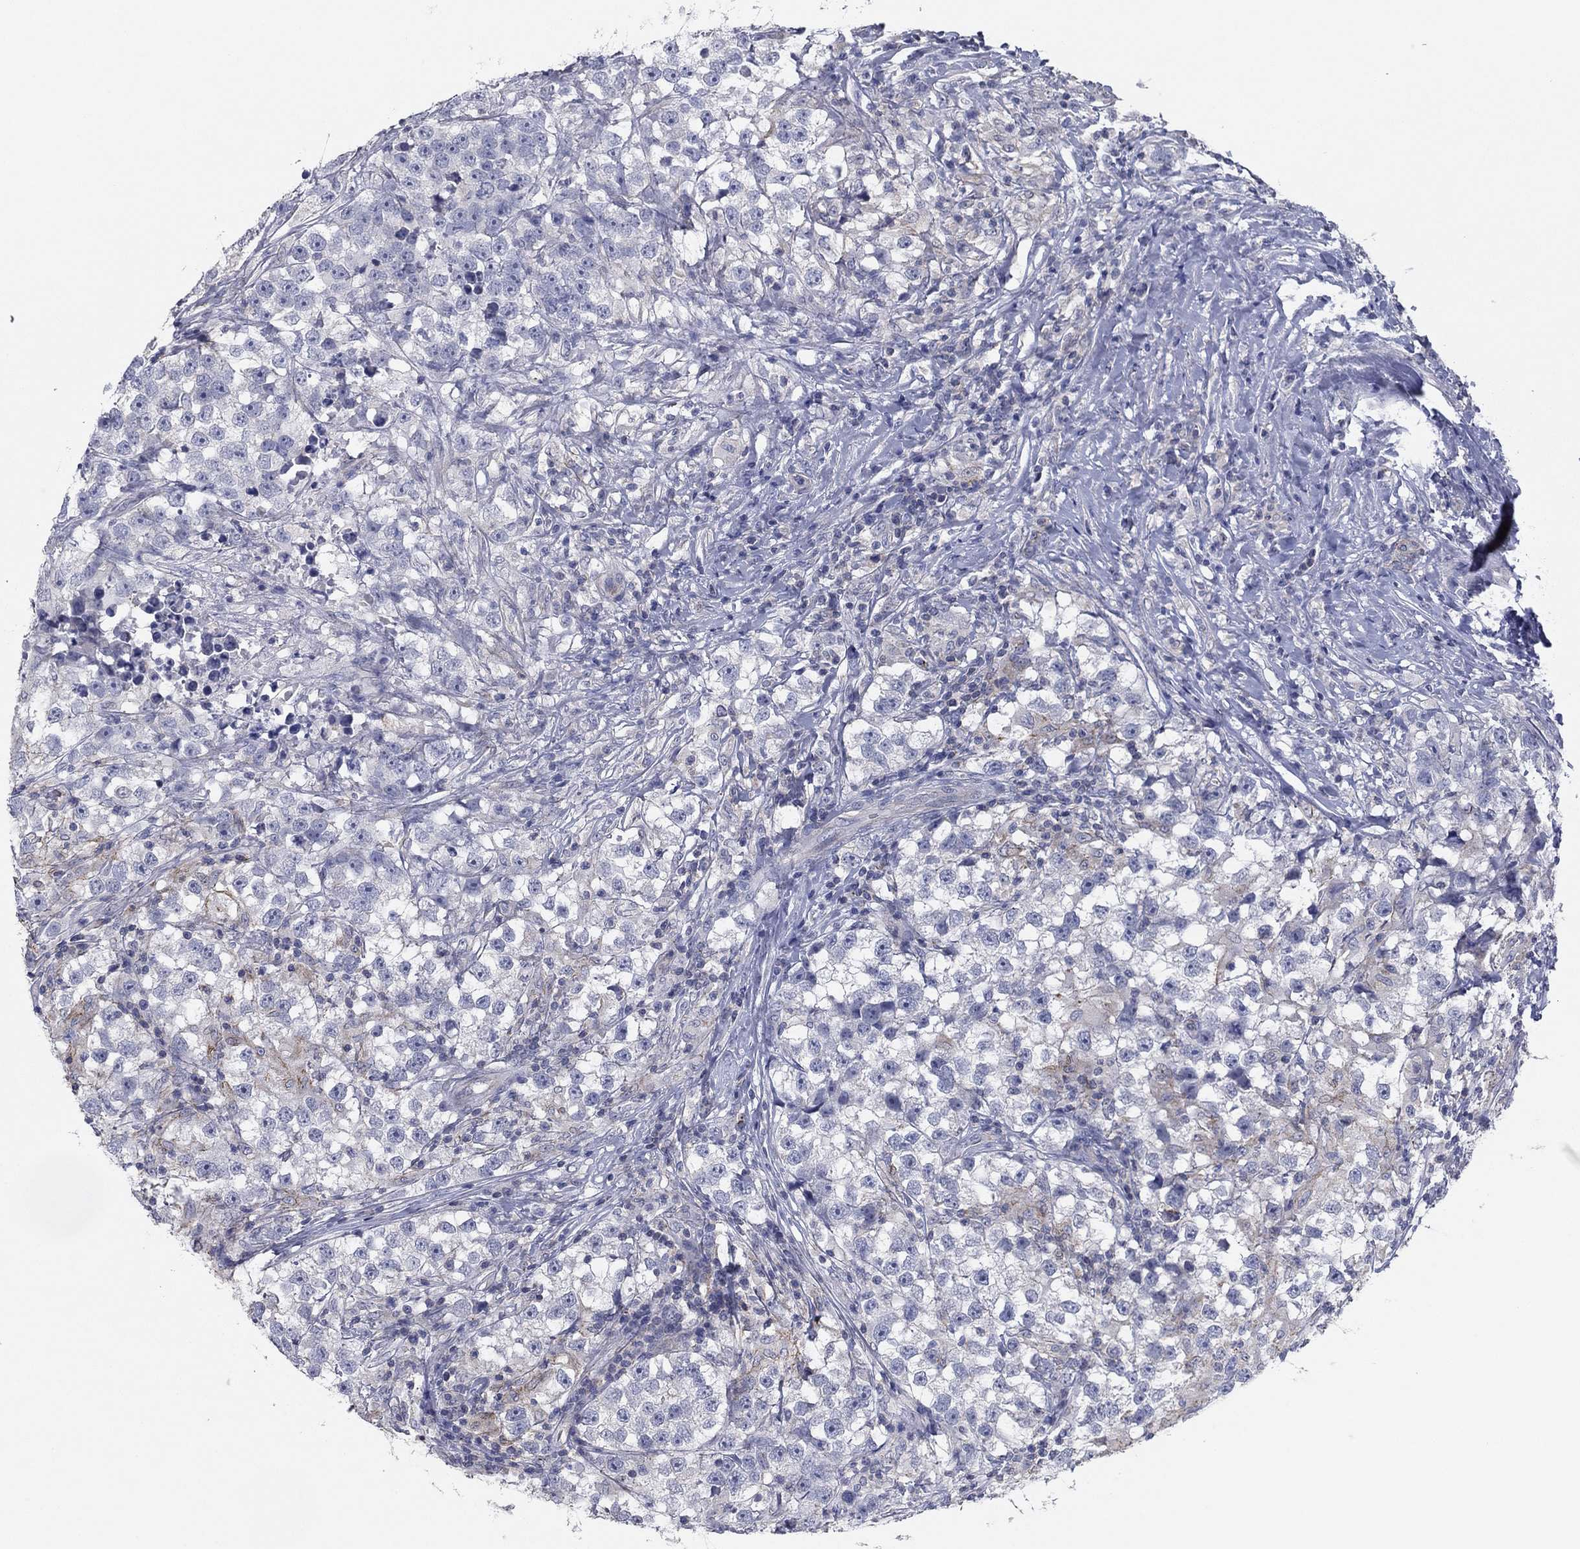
{"staining": {"intensity": "negative", "quantity": "none", "location": "none"}, "tissue": "testis cancer", "cell_type": "Tumor cells", "image_type": "cancer", "snomed": [{"axis": "morphology", "description": "Seminoma, NOS"}, {"axis": "topography", "description": "Testis"}], "caption": "Immunohistochemistry image of seminoma (testis) stained for a protein (brown), which exhibits no staining in tumor cells.", "gene": "SEPTIN3", "patient": {"sex": "male", "age": 46}}